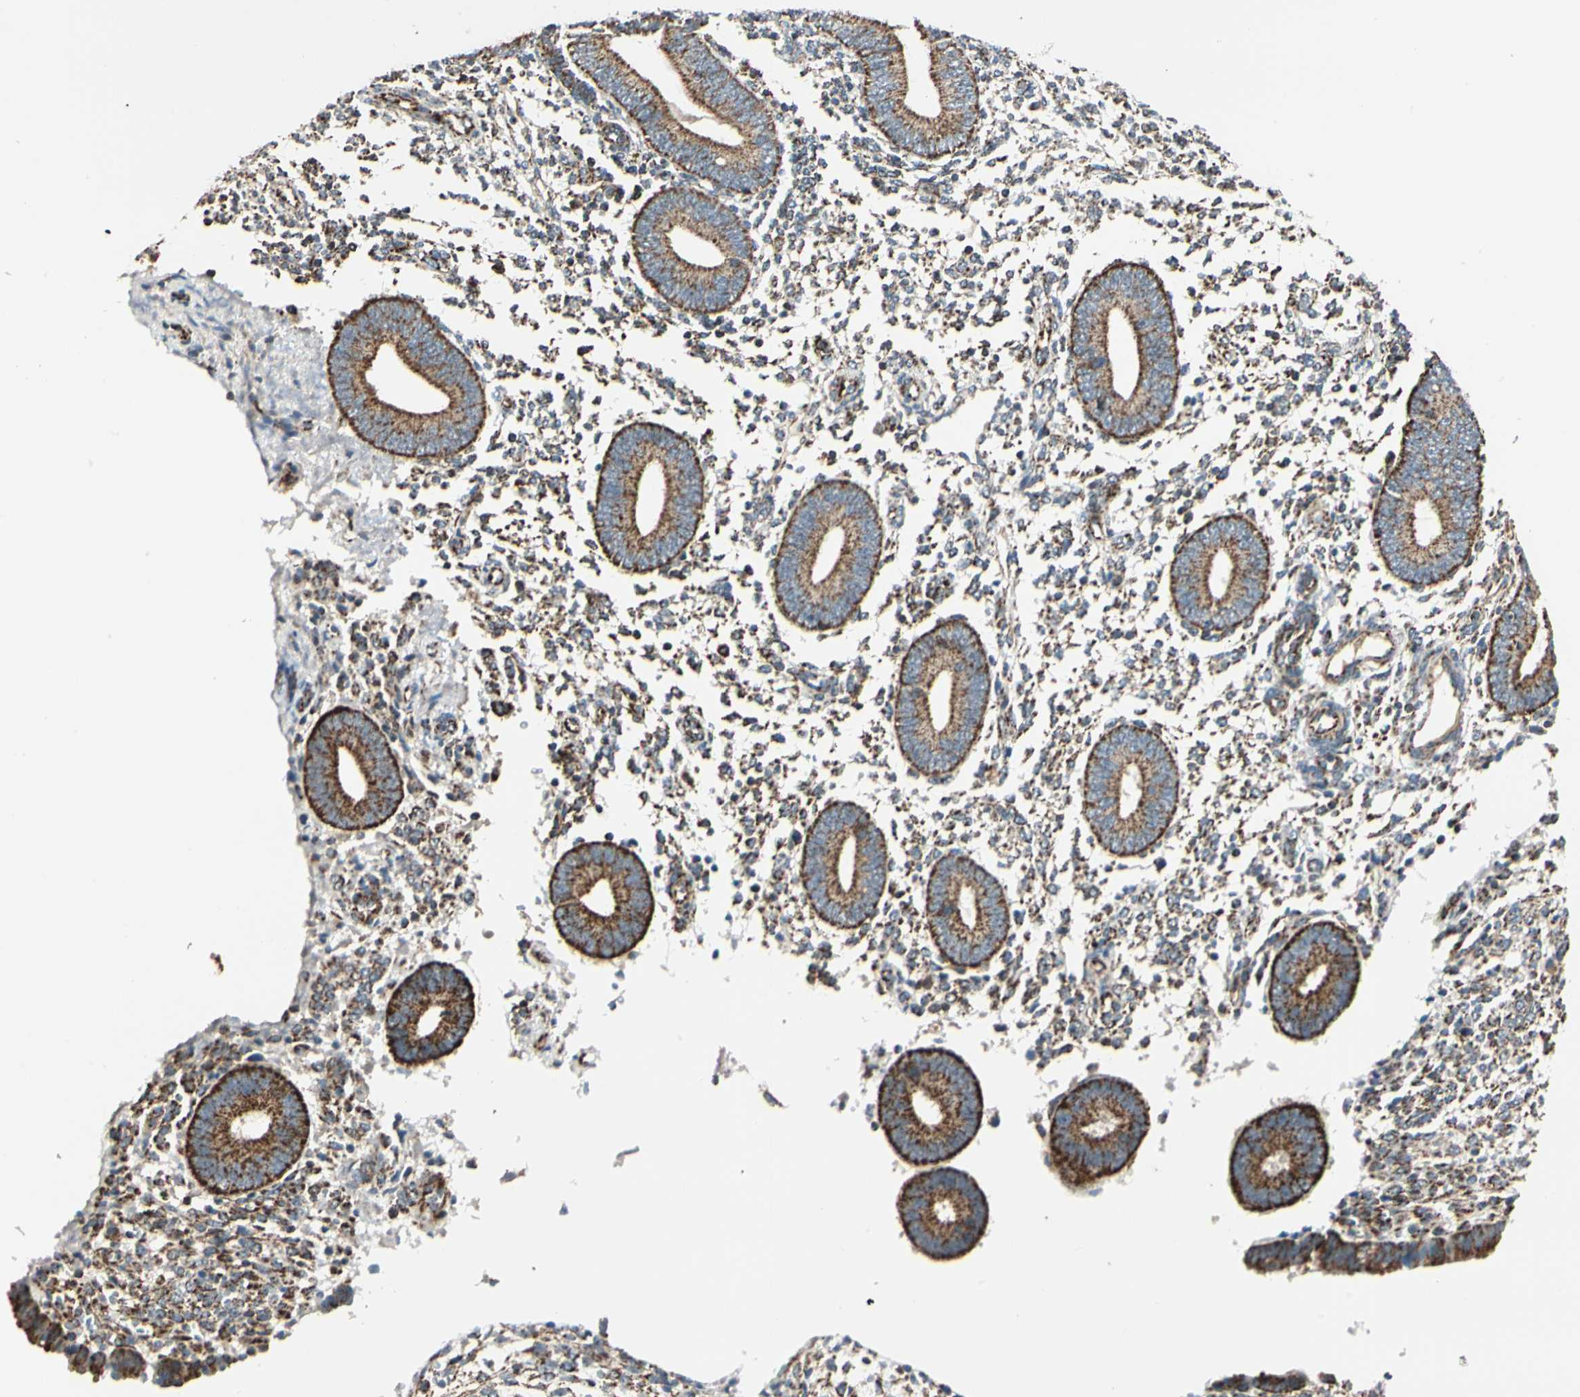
{"staining": {"intensity": "moderate", "quantity": "25%-75%", "location": "cytoplasmic/membranous"}, "tissue": "endometrium", "cell_type": "Cells in endometrial stroma", "image_type": "normal", "snomed": [{"axis": "morphology", "description": "Normal tissue, NOS"}, {"axis": "topography", "description": "Endometrium"}], "caption": "Immunohistochemistry (IHC) of normal endometrium demonstrates medium levels of moderate cytoplasmic/membranous positivity in about 25%-75% of cells in endometrial stroma. (DAB IHC, brown staining for protein, blue staining for nuclei).", "gene": "ANKS6", "patient": {"sex": "female", "age": 35}}